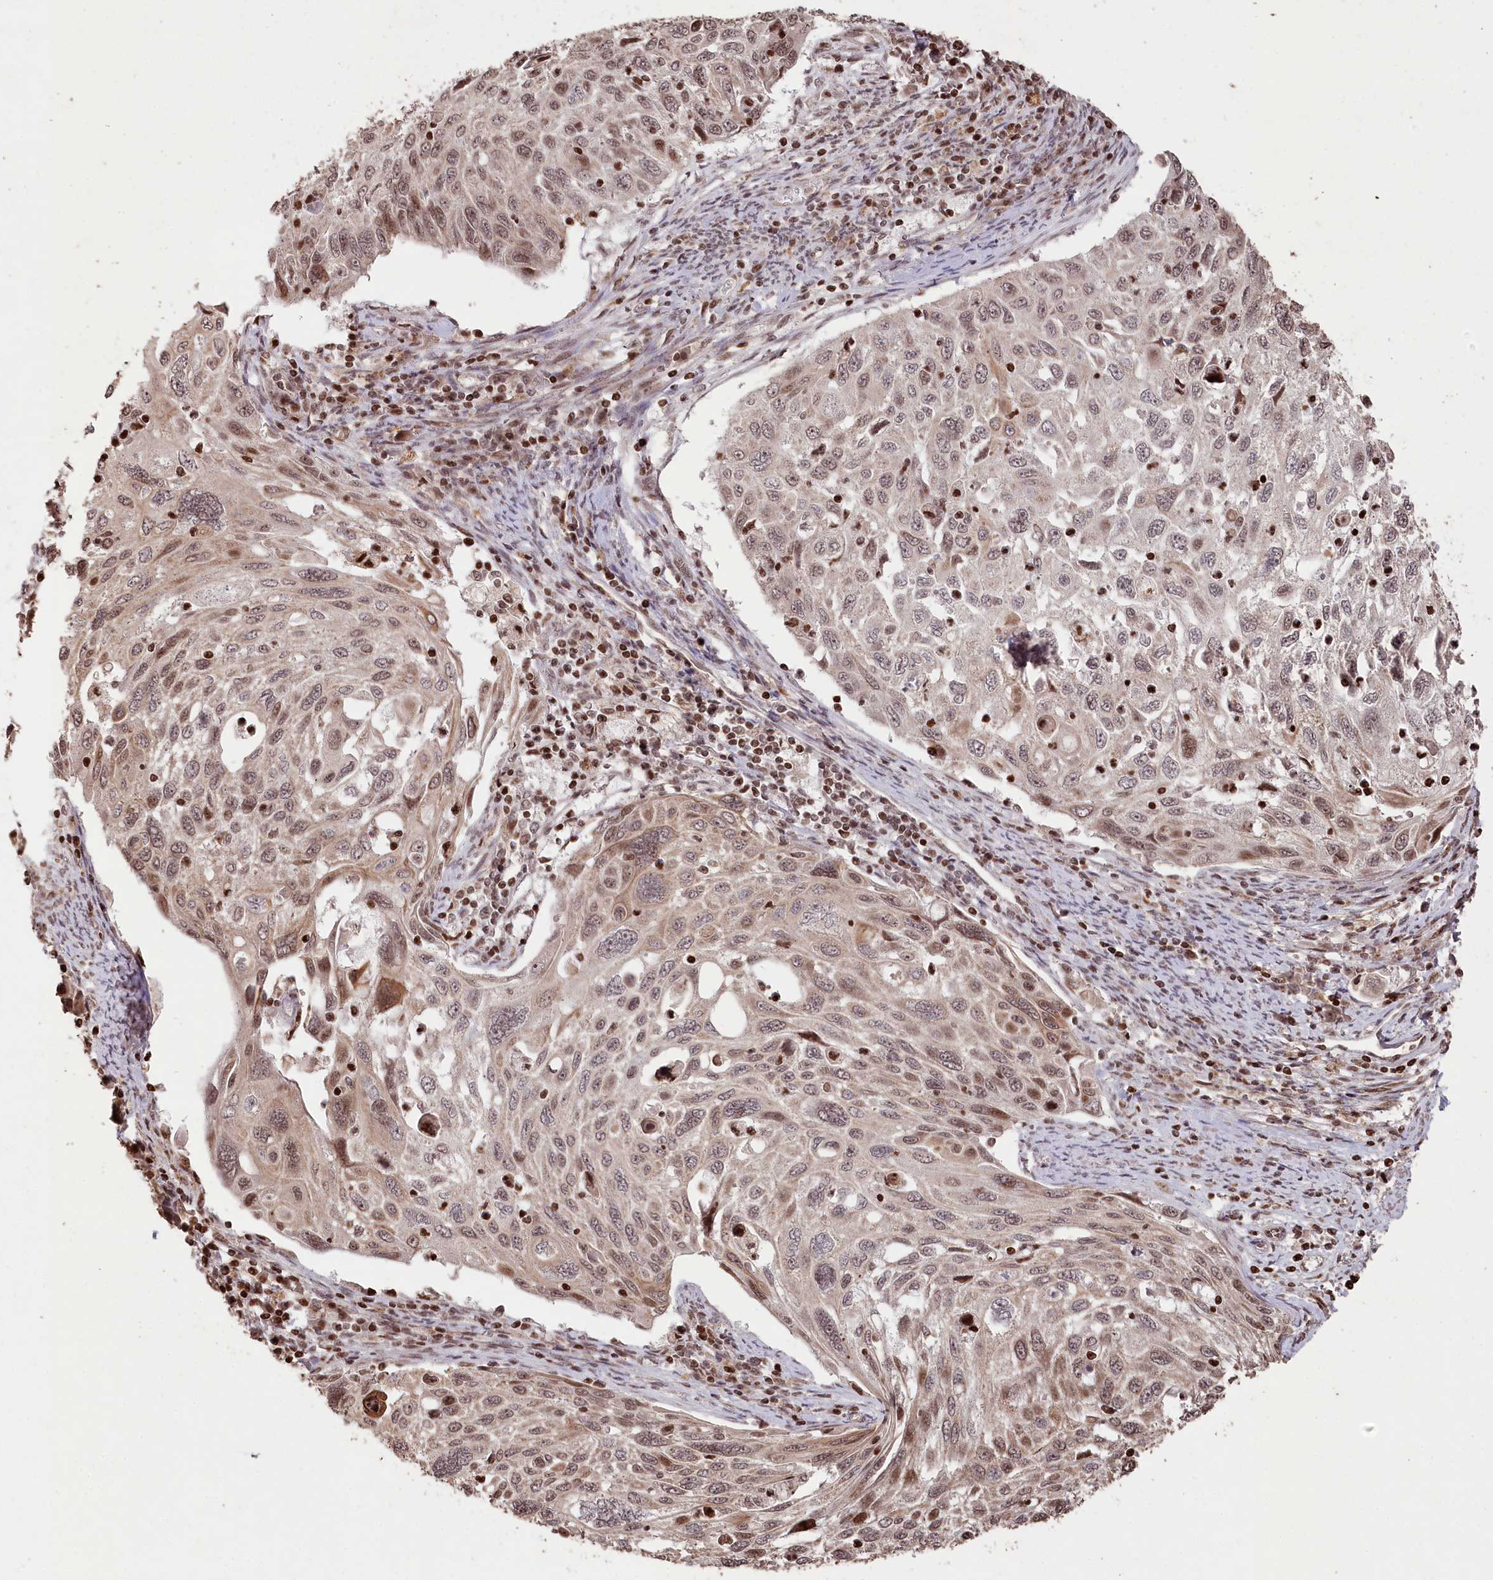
{"staining": {"intensity": "moderate", "quantity": ">75%", "location": "nuclear"}, "tissue": "cervical cancer", "cell_type": "Tumor cells", "image_type": "cancer", "snomed": [{"axis": "morphology", "description": "Squamous cell carcinoma, NOS"}, {"axis": "topography", "description": "Cervix"}], "caption": "The histopathology image shows immunohistochemical staining of squamous cell carcinoma (cervical). There is moderate nuclear staining is appreciated in about >75% of tumor cells. (brown staining indicates protein expression, while blue staining denotes nuclei).", "gene": "CCSER2", "patient": {"sex": "female", "age": 70}}